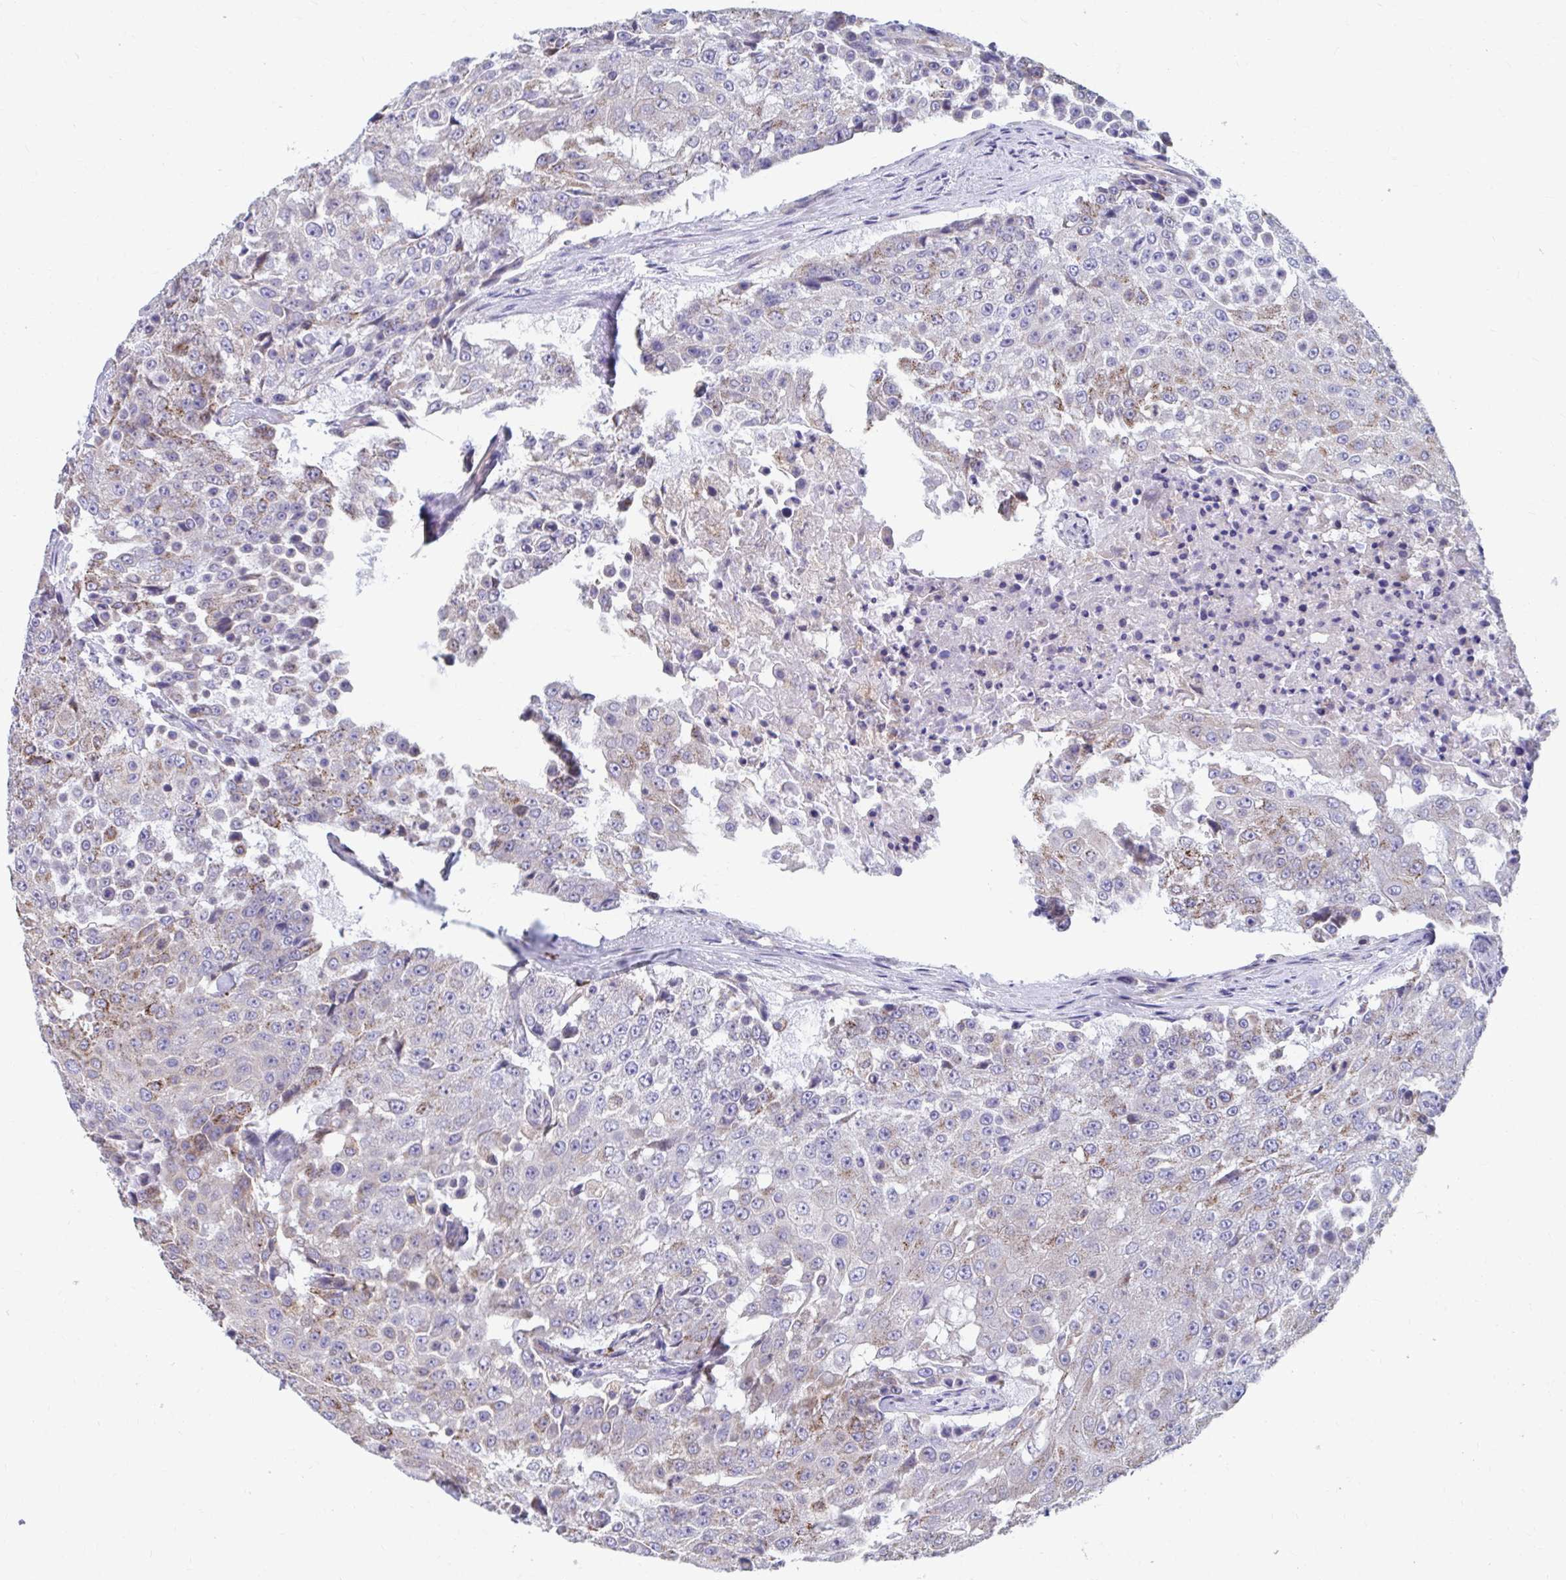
{"staining": {"intensity": "negative", "quantity": "none", "location": "none"}, "tissue": "urothelial cancer", "cell_type": "Tumor cells", "image_type": "cancer", "snomed": [{"axis": "morphology", "description": "Urothelial carcinoma, High grade"}, {"axis": "topography", "description": "Urinary bladder"}], "caption": "This is an immunohistochemistry (IHC) image of urothelial cancer. There is no positivity in tumor cells.", "gene": "FKBP2", "patient": {"sex": "female", "age": 63}}